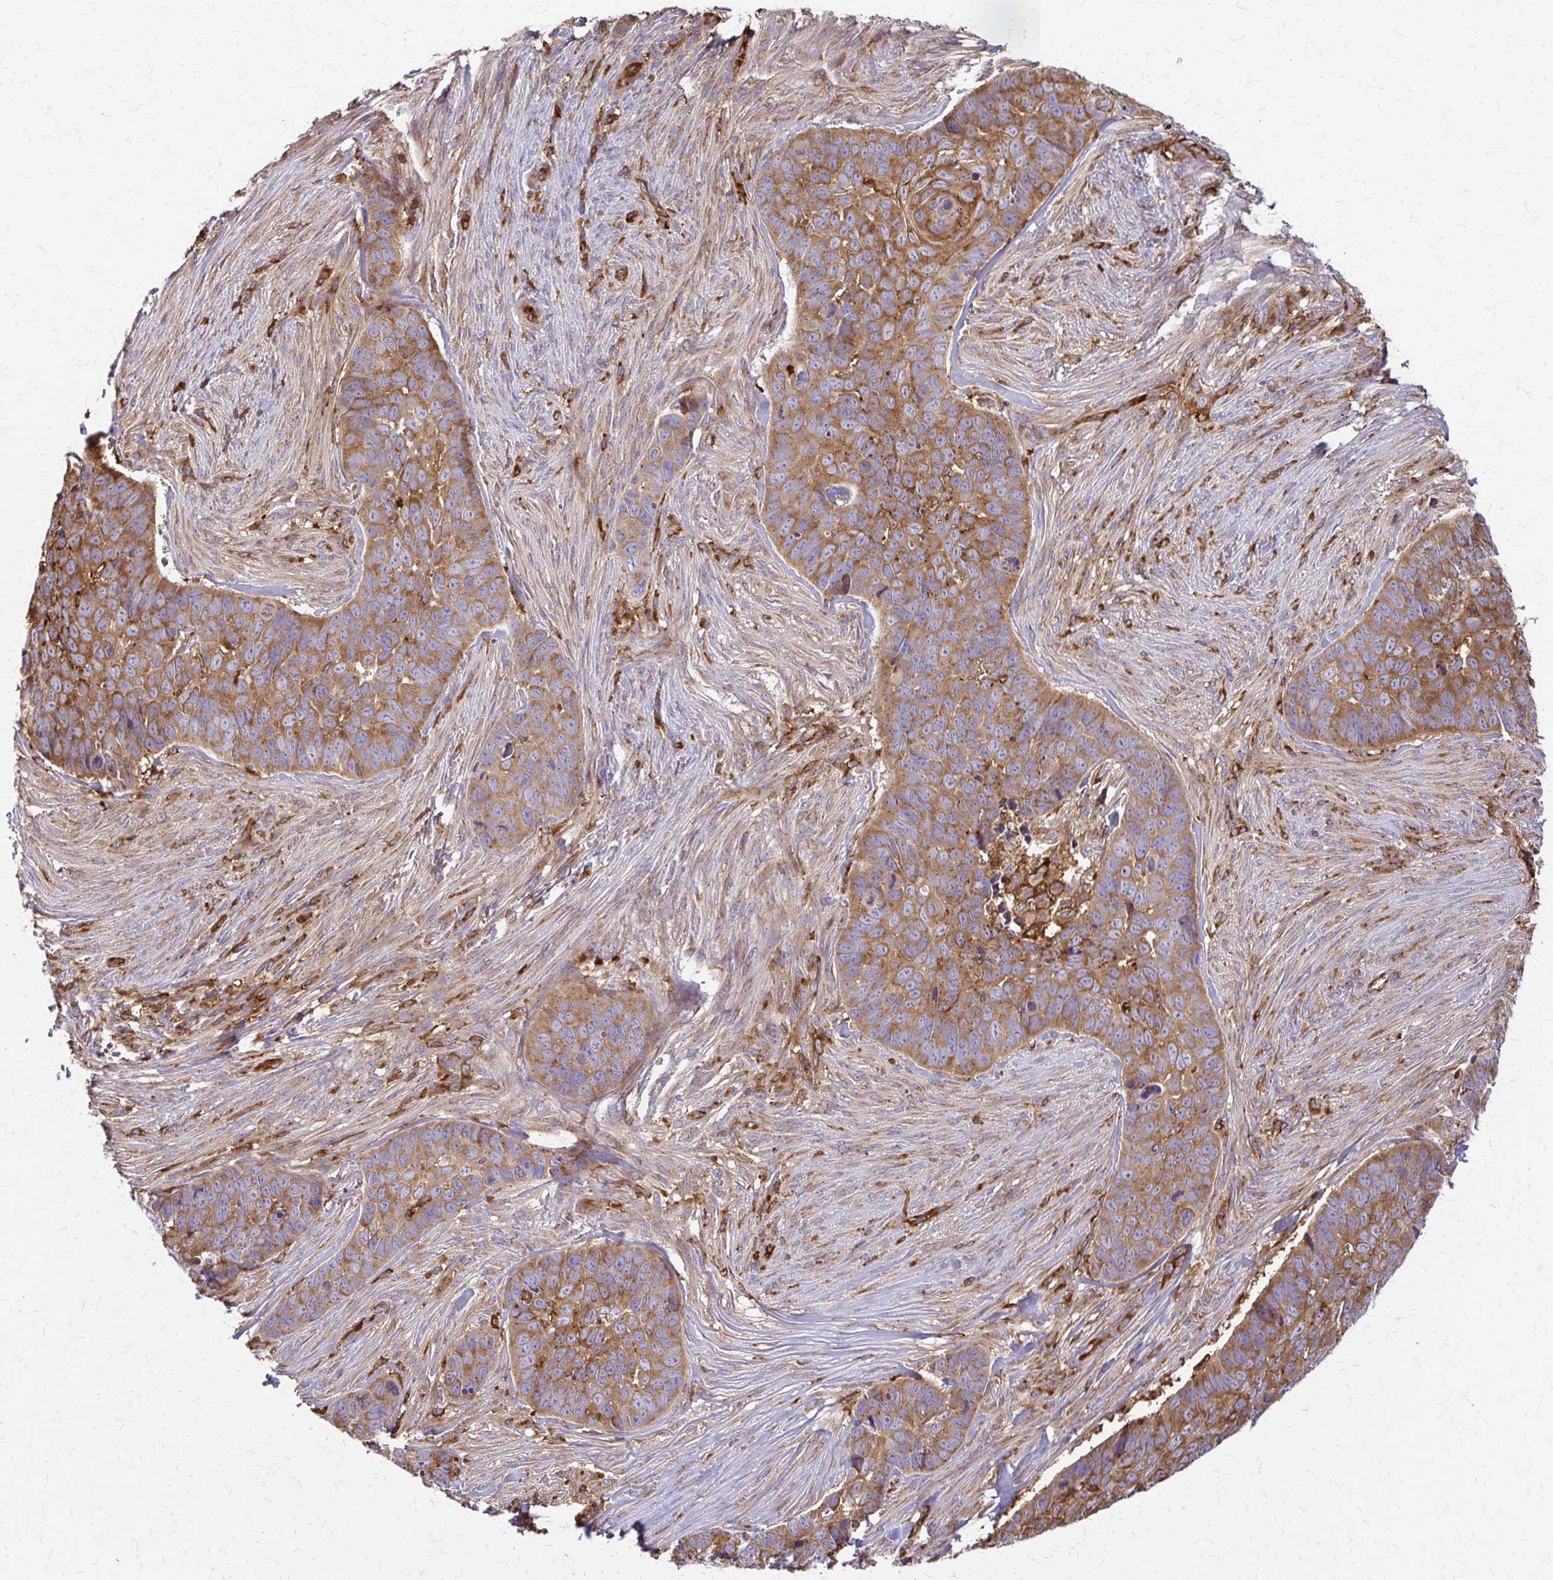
{"staining": {"intensity": "moderate", "quantity": ">75%", "location": "cytoplasmic/membranous"}, "tissue": "skin cancer", "cell_type": "Tumor cells", "image_type": "cancer", "snomed": [{"axis": "morphology", "description": "Basal cell carcinoma"}, {"axis": "topography", "description": "Skin"}], "caption": "Skin cancer (basal cell carcinoma) stained with DAB (3,3'-diaminobenzidine) immunohistochemistry (IHC) demonstrates medium levels of moderate cytoplasmic/membranous staining in approximately >75% of tumor cells.", "gene": "WASF2", "patient": {"sex": "female", "age": 82}}